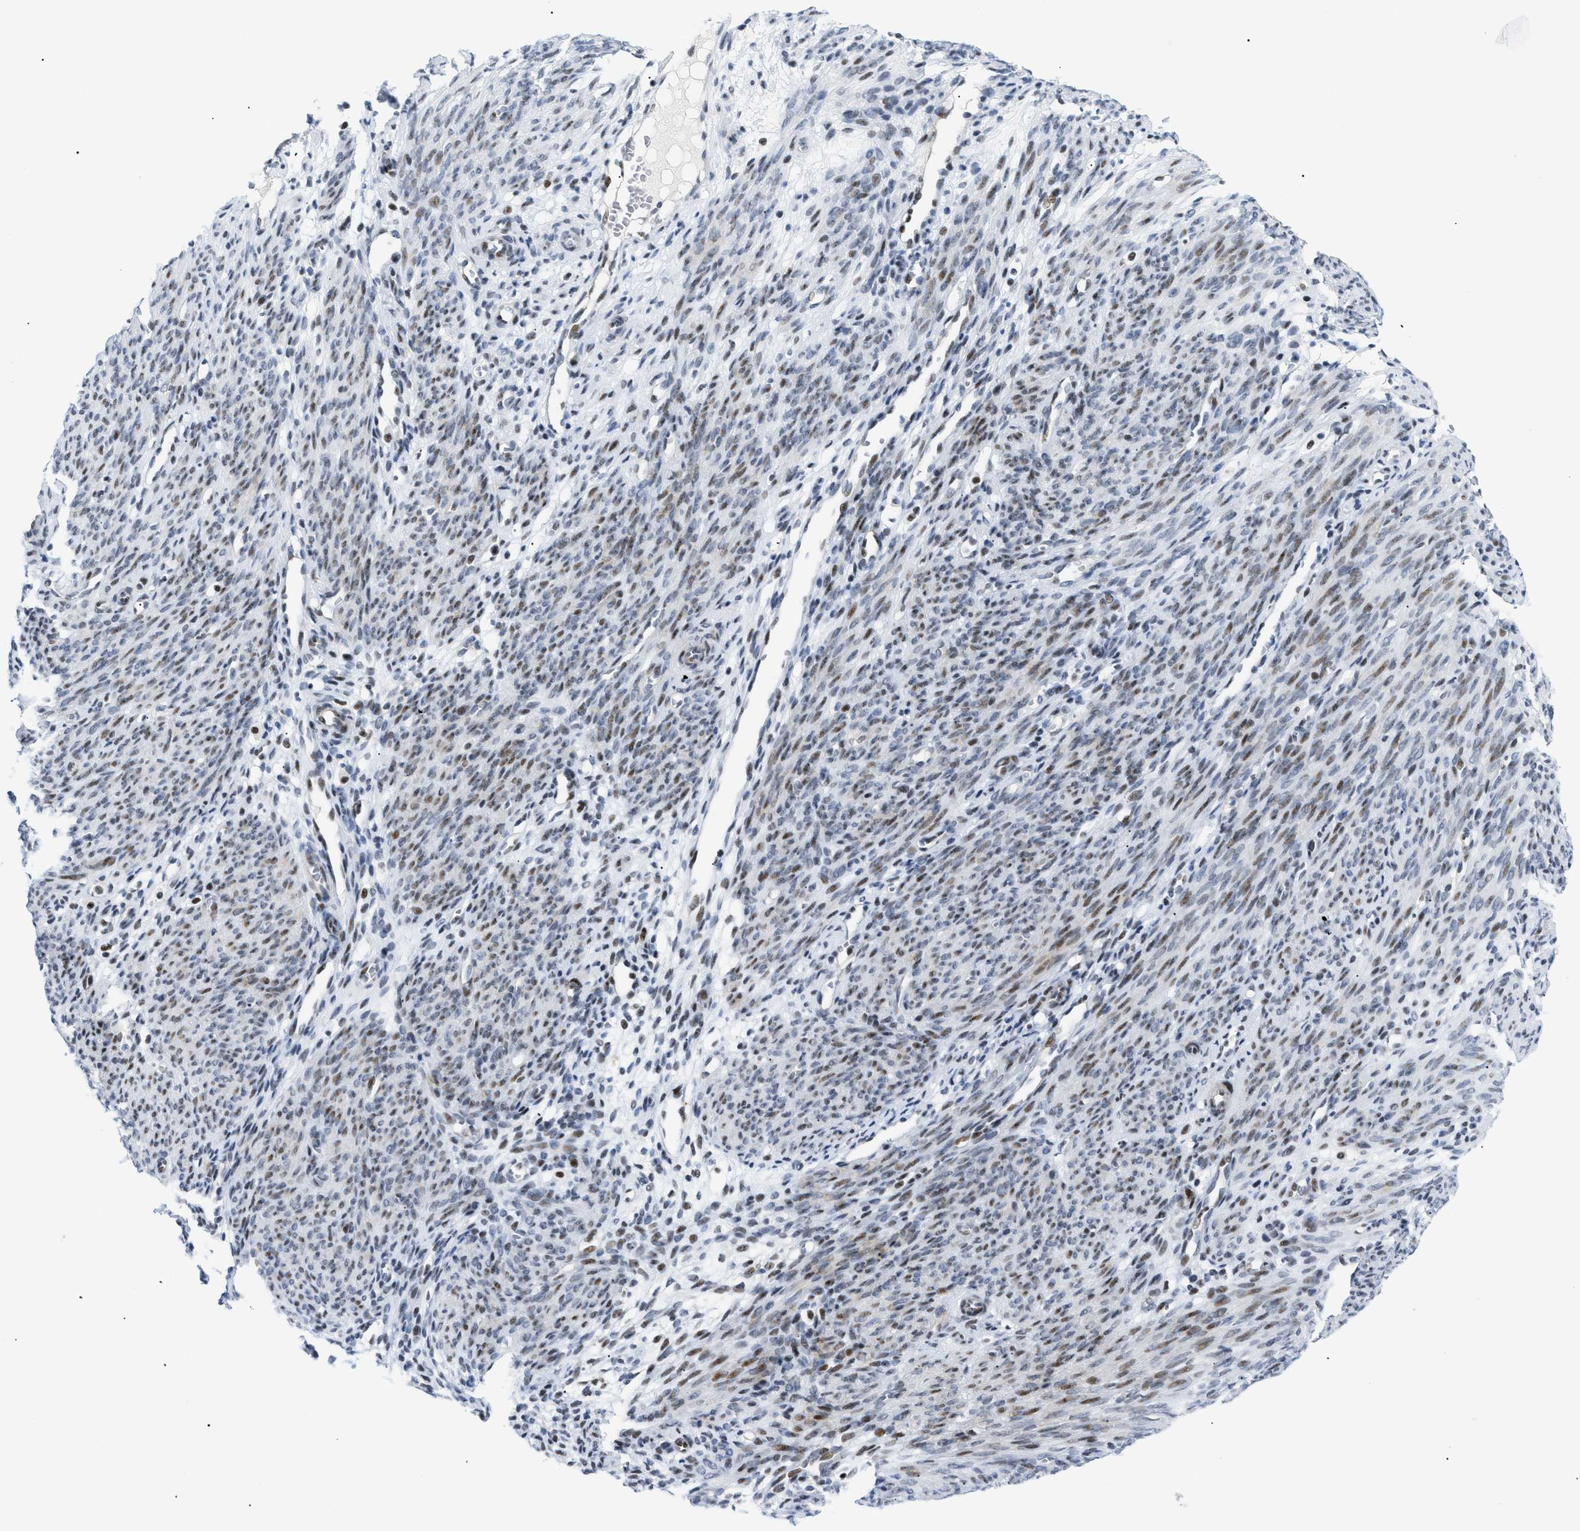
{"staining": {"intensity": "moderate", "quantity": "<25%", "location": "nuclear"}, "tissue": "endometrium", "cell_type": "Cells in endometrial stroma", "image_type": "normal", "snomed": [{"axis": "morphology", "description": "Normal tissue, NOS"}, {"axis": "morphology", "description": "Adenocarcinoma, NOS"}, {"axis": "topography", "description": "Endometrium"}, {"axis": "topography", "description": "Ovary"}], "caption": "Human endometrium stained with a brown dye reveals moderate nuclear positive staining in approximately <25% of cells in endometrial stroma.", "gene": "MED1", "patient": {"sex": "female", "age": 68}}